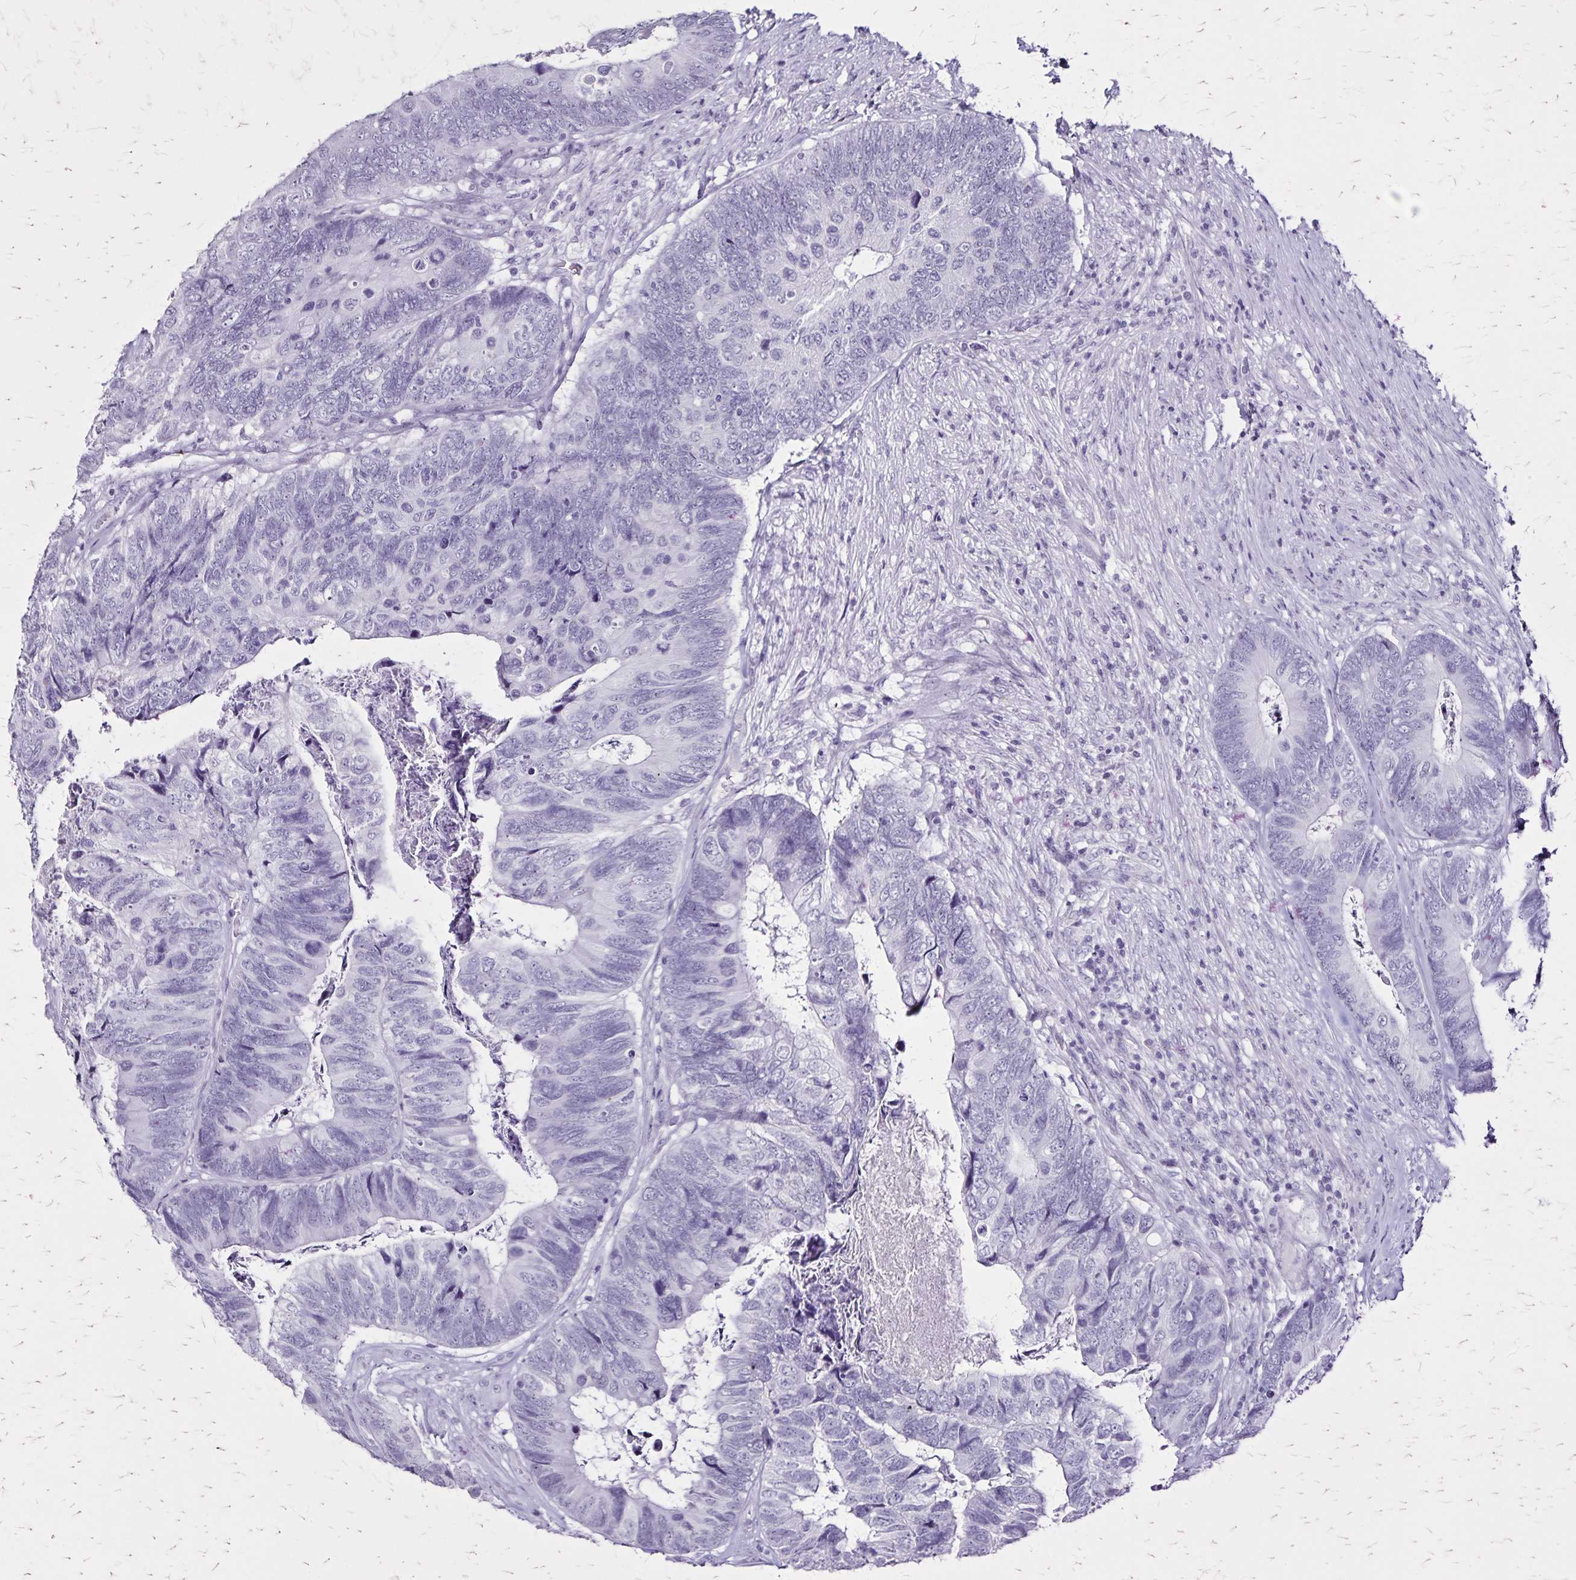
{"staining": {"intensity": "negative", "quantity": "none", "location": "none"}, "tissue": "colorectal cancer", "cell_type": "Tumor cells", "image_type": "cancer", "snomed": [{"axis": "morphology", "description": "Adenocarcinoma, NOS"}, {"axis": "topography", "description": "Colon"}], "caption": "The image shows no staining of tumor cells in colorectal cancer. The staining was performed using DAB (3,3'-diaminobenzidine) to visualize the protein expression in brown, while the nuclei were stained in blue with hematoxylin (Magnification: 20x).", "gene": "KRT2", "patient": {"sex": "female", "age": 67}}